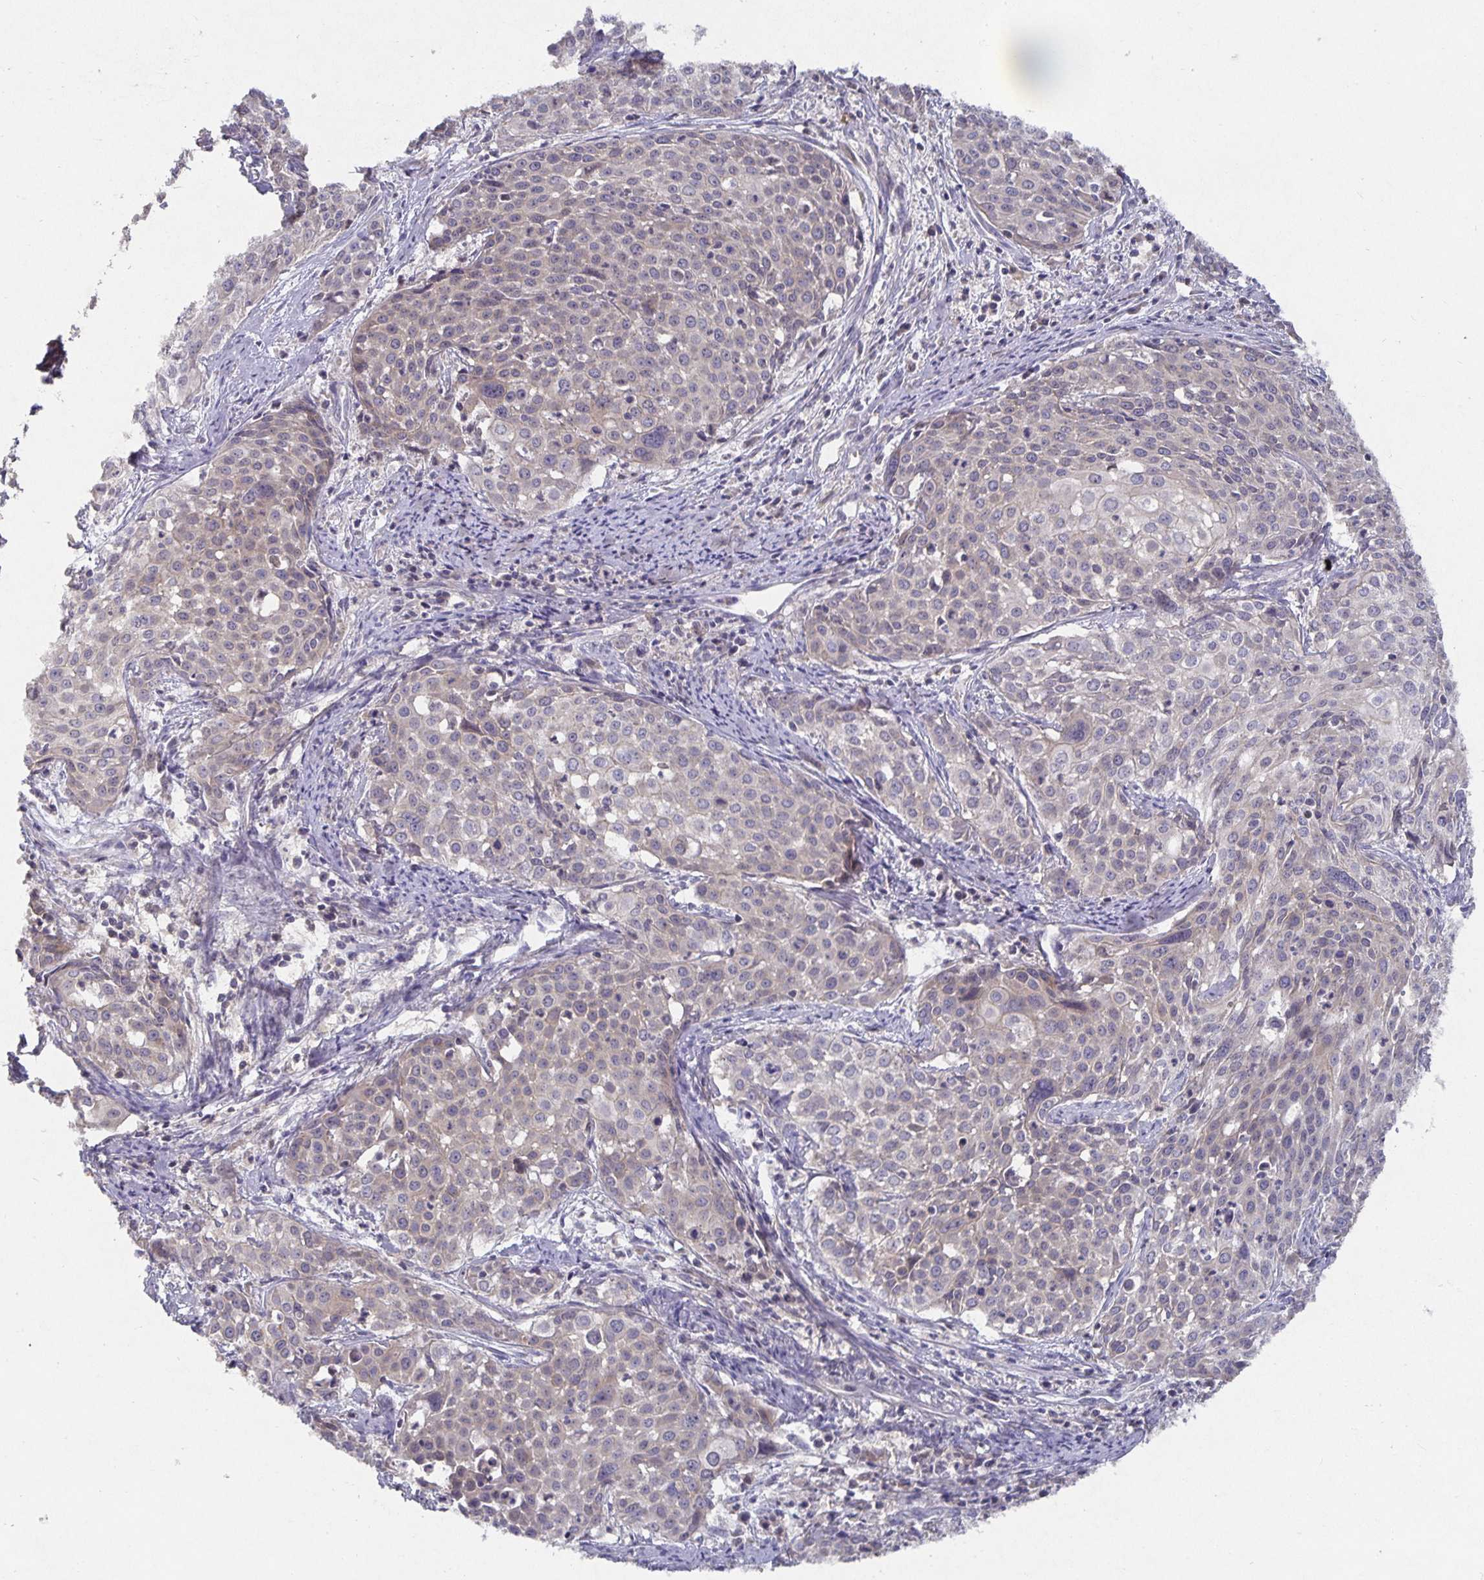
{"staining": {"intensity": "negative", "quantity": "none", "location": "none"}, "tissue": "cervical cancer", "cell_type": "Tumor cells", "image_type": "cancer", "snomed": [{"axis": "morphology", "description": "Squamous cell carcinoma, NOS"}, {"axis": "topography", "description": "Cervix"}], "caption": "A high-resolution photomicrograph shows immunohistochemistry staining of cervical squamous cell carcinoma, which reveals no significant positivity in tumor cells.", "gene": "HEPN1", "patient": {"sex": "female", "age": 39}}